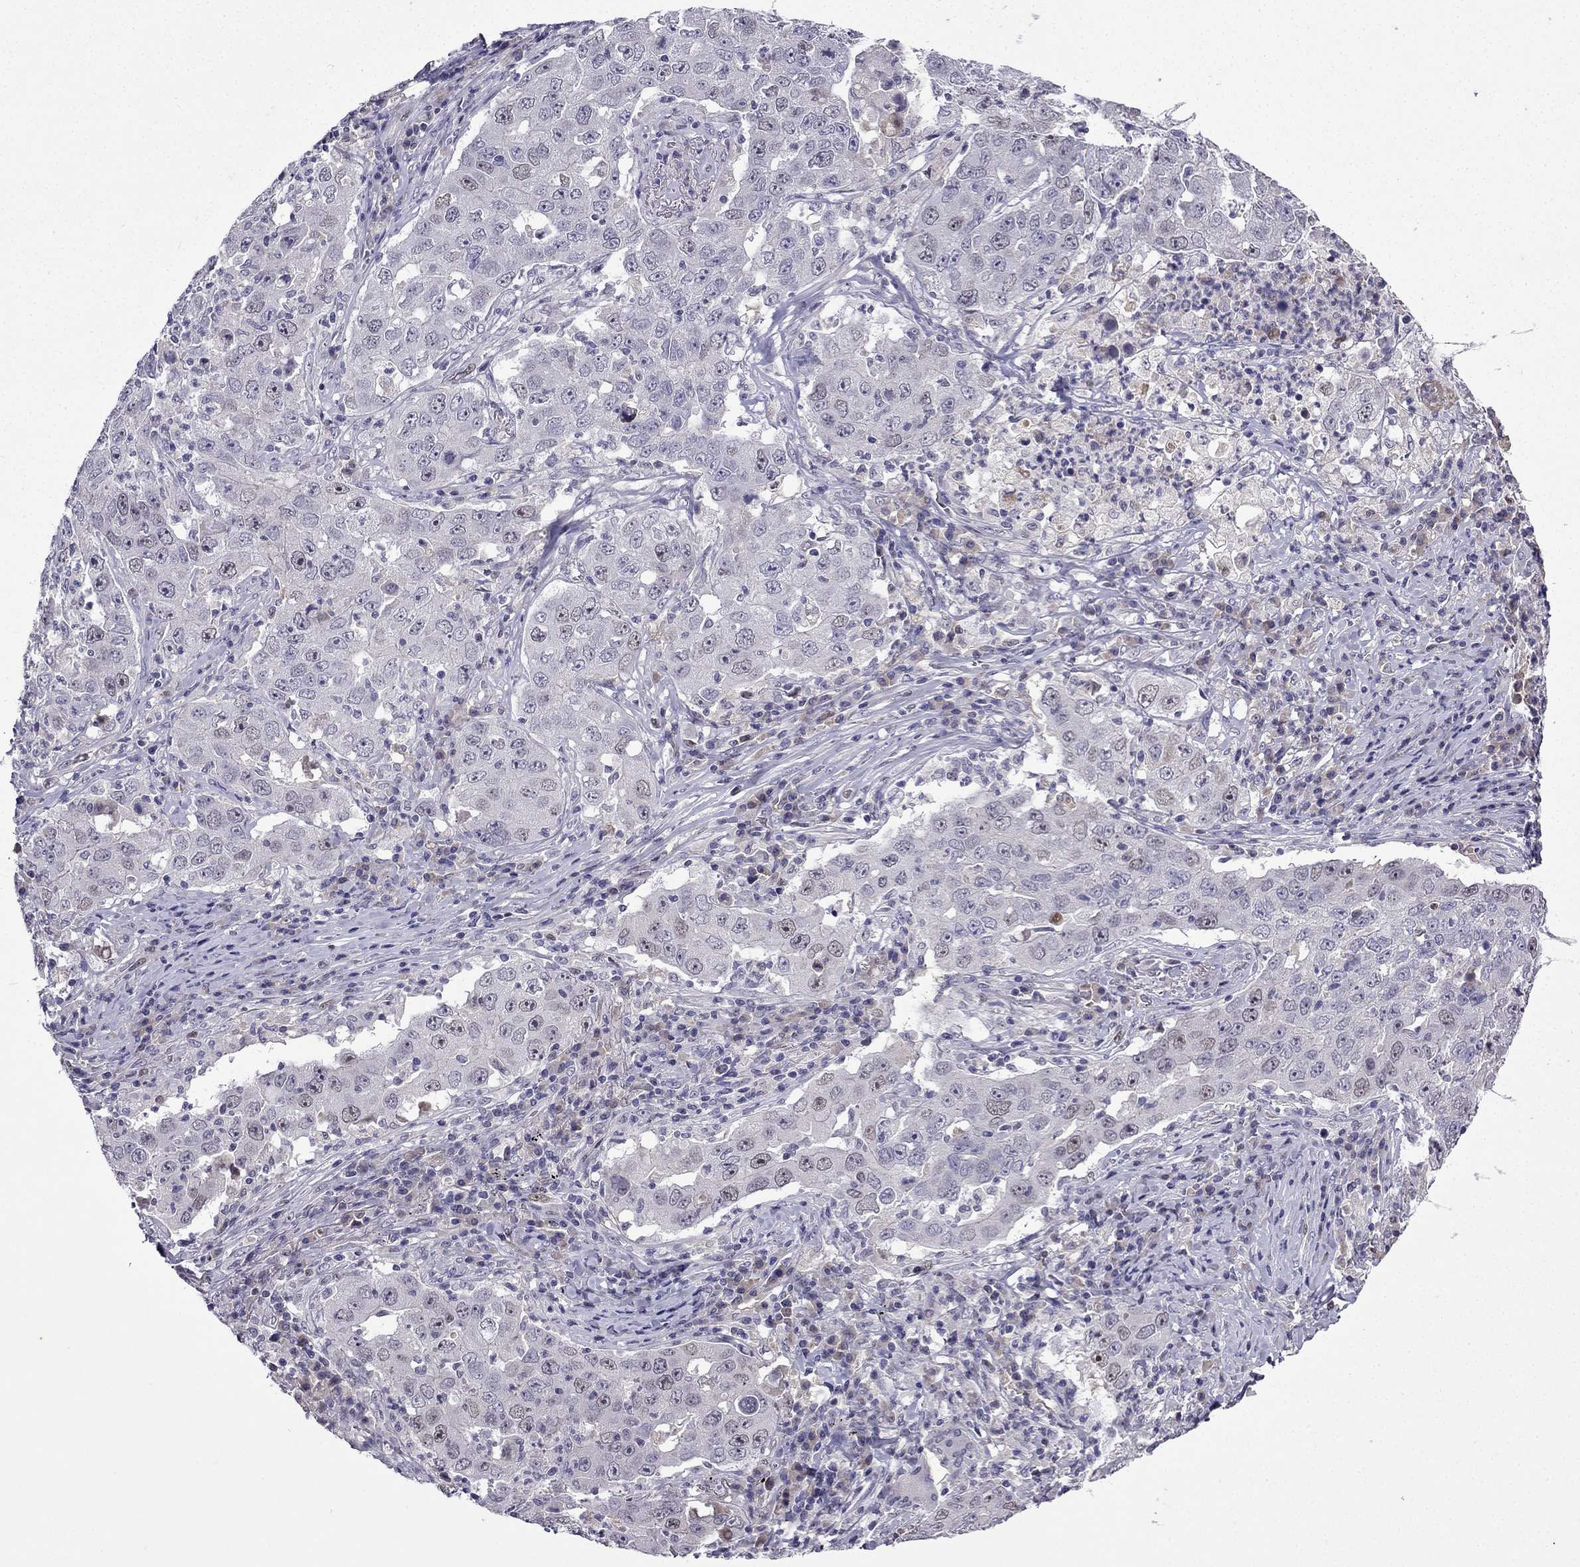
{"staining": {"intensity": "negative", "quantity": "none", "location": "none"}, "tissue": "lung cancer", "cell_type": "Tumor cells", "image_type": "cancer", "snomed": [{"axis": "morphology", "description": "Adenocarcinoma, NOS"}, {"axis": "topography", "description": "Lung"}], "caption": "Immunohistochemical staining of human lung adenocarcinoma reveals no significant staining in tumor cells. (Stains: DAB (3,3'-diaminobenzidine) IHC with hematoxylin counter stain, Microscopy: brightfield microscopy at high magnification).", "gene": "UHRF1", "patient": {"sex": "male", "age": 73}}